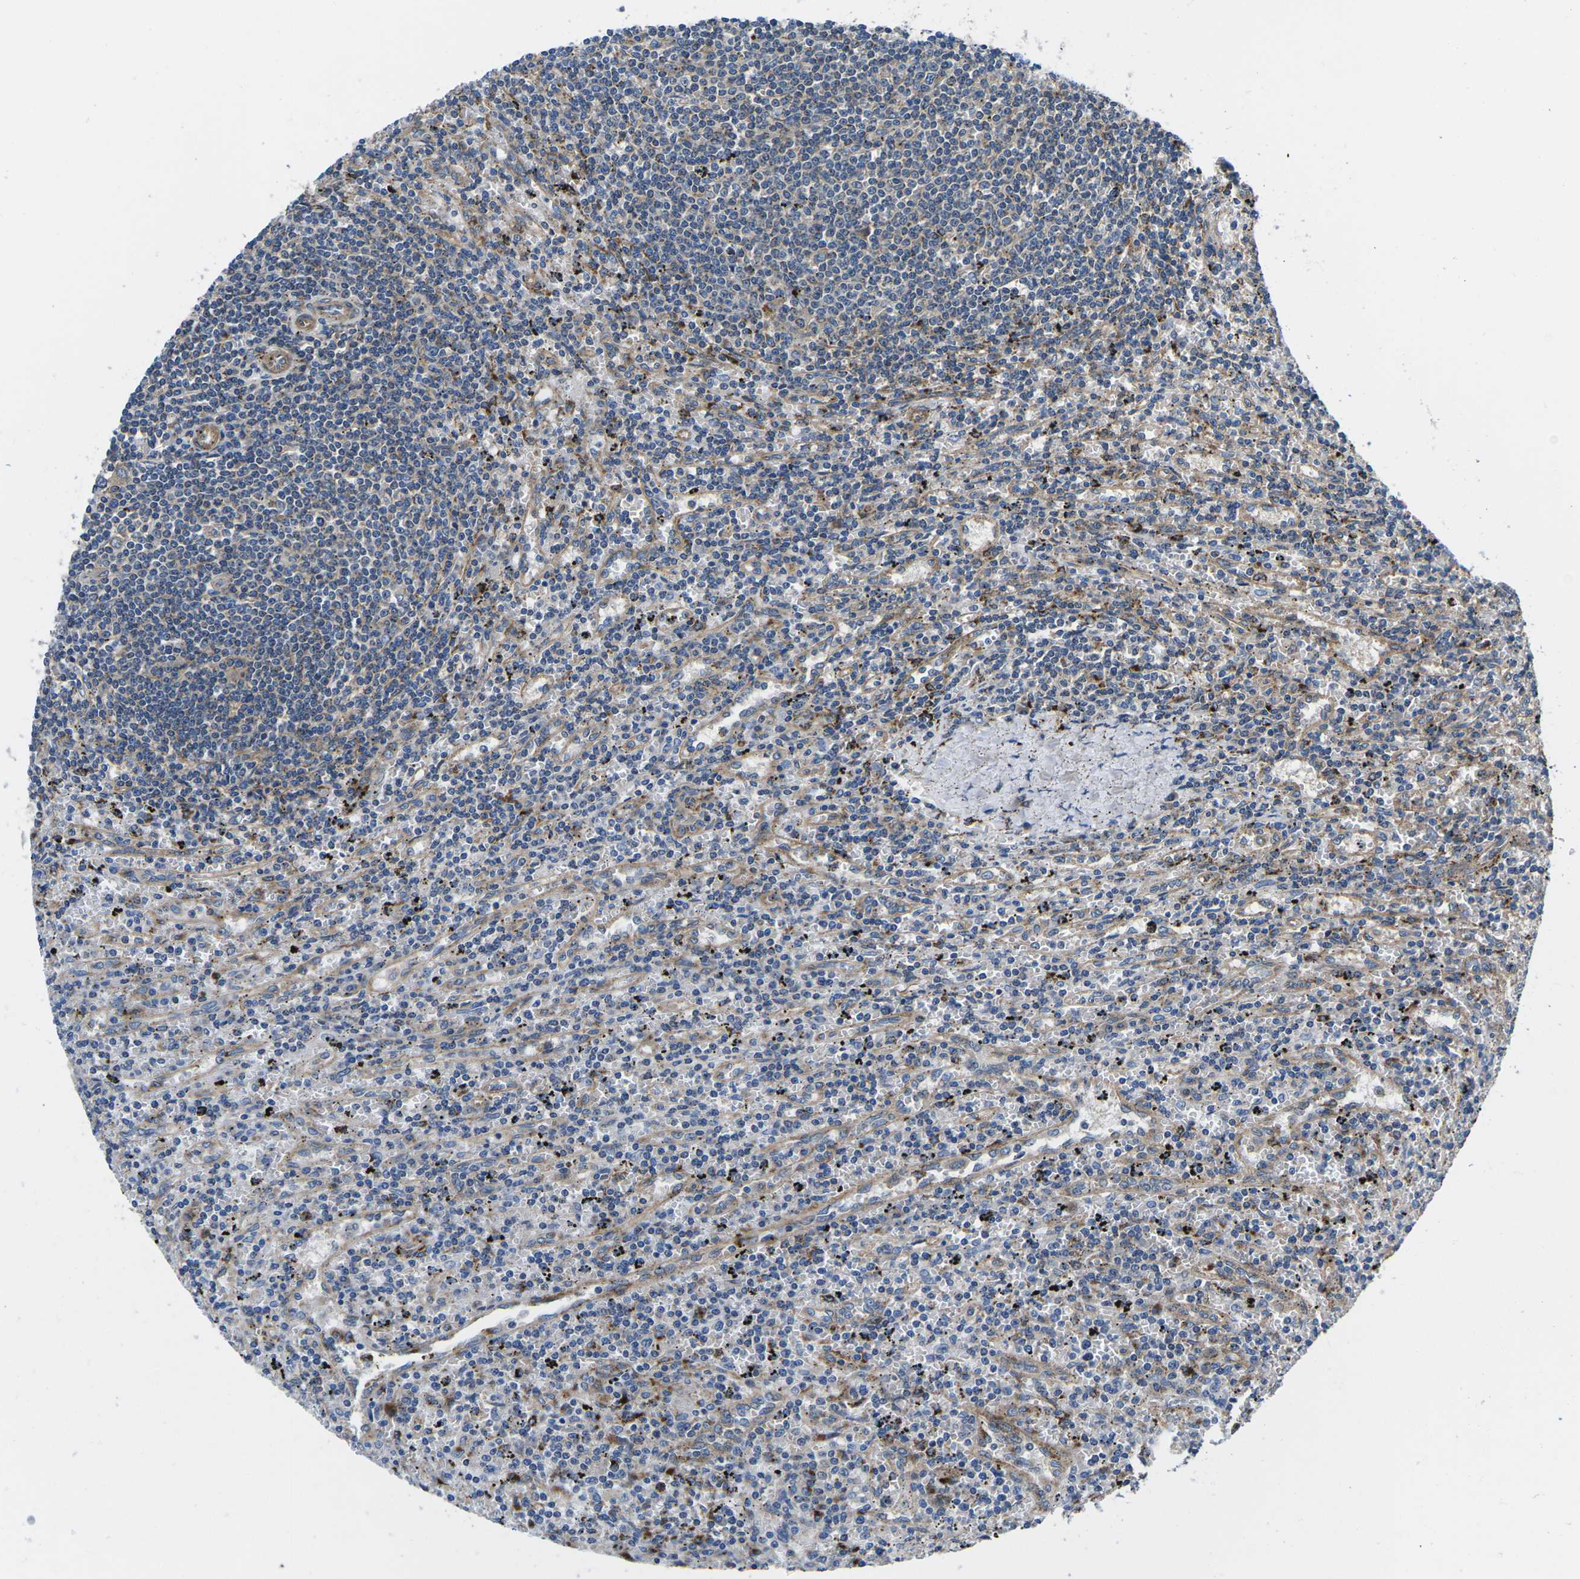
{"staining": {"intensity": "weak", "quantity": "<25%", "location": "cytoplasmic/membranous"}, "tissue": "lymphoma", "cell_type": "Tumor cells", "image_type": "cancer", "snomed": [{"axis": "morphology", "description": "Malignant lymphoma, non-Hodgkin's type, Low grade"}, {"axis": "topography", "description": "Spleen"}], "caption": "High magnification brightfield microscopy of lymphoma stained with DAB (3,3'-diaminobenzidine) (brown) and counterstained with hematoxylin (blue): tumor cells show no significant expression. (DAB immunohistochemistry visualized using brightfield microscopy, high magnification).", "gene": "DLG1", "patient": {"sex": "male", "age": 76}}